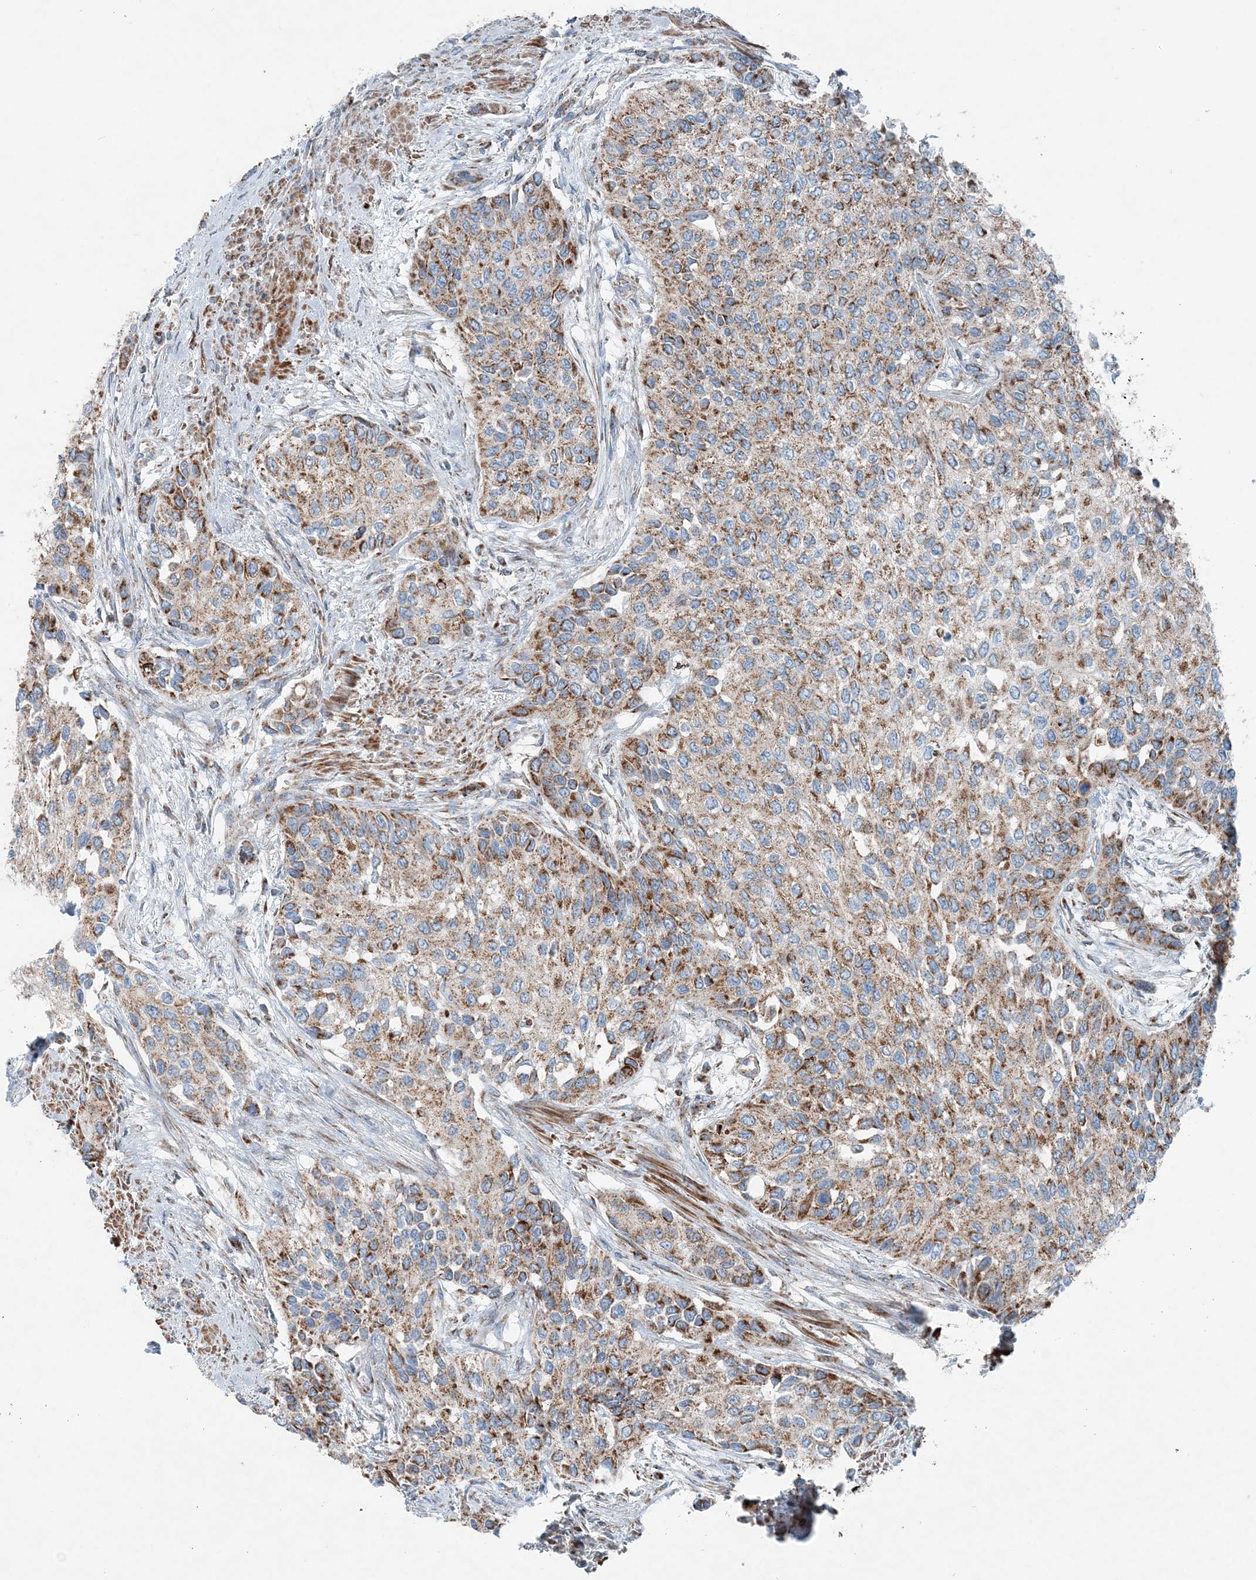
{"staining": {"intensity": "moderate", "quantity": ">75%", "location": "cytoplasmic/membranous"}, "tissue": "urothelial cancer", "cell_type": "Tumor cells", "image_type": "cancer", "snomed": [{"axis": "morphology", "description": "Normal tissue, NOS"}, {"axis": "morphology", "description": "Urothelial carcinoma, High grade"}, {"axis": "topography", "description": "Vascular tissue"}, {"axis": "topography", "description": "Urinary bladder"}], "caption": "Immunohistochemistry (IHC) photomicrograph of human urothelial cancer stained for a protein (brown), which reveals medium levels of moderate cytoplasmic/membranous expression in about >75% of tumor cells.", "gene": "INTU", "patient": {"sex": "female", "age": 56}}